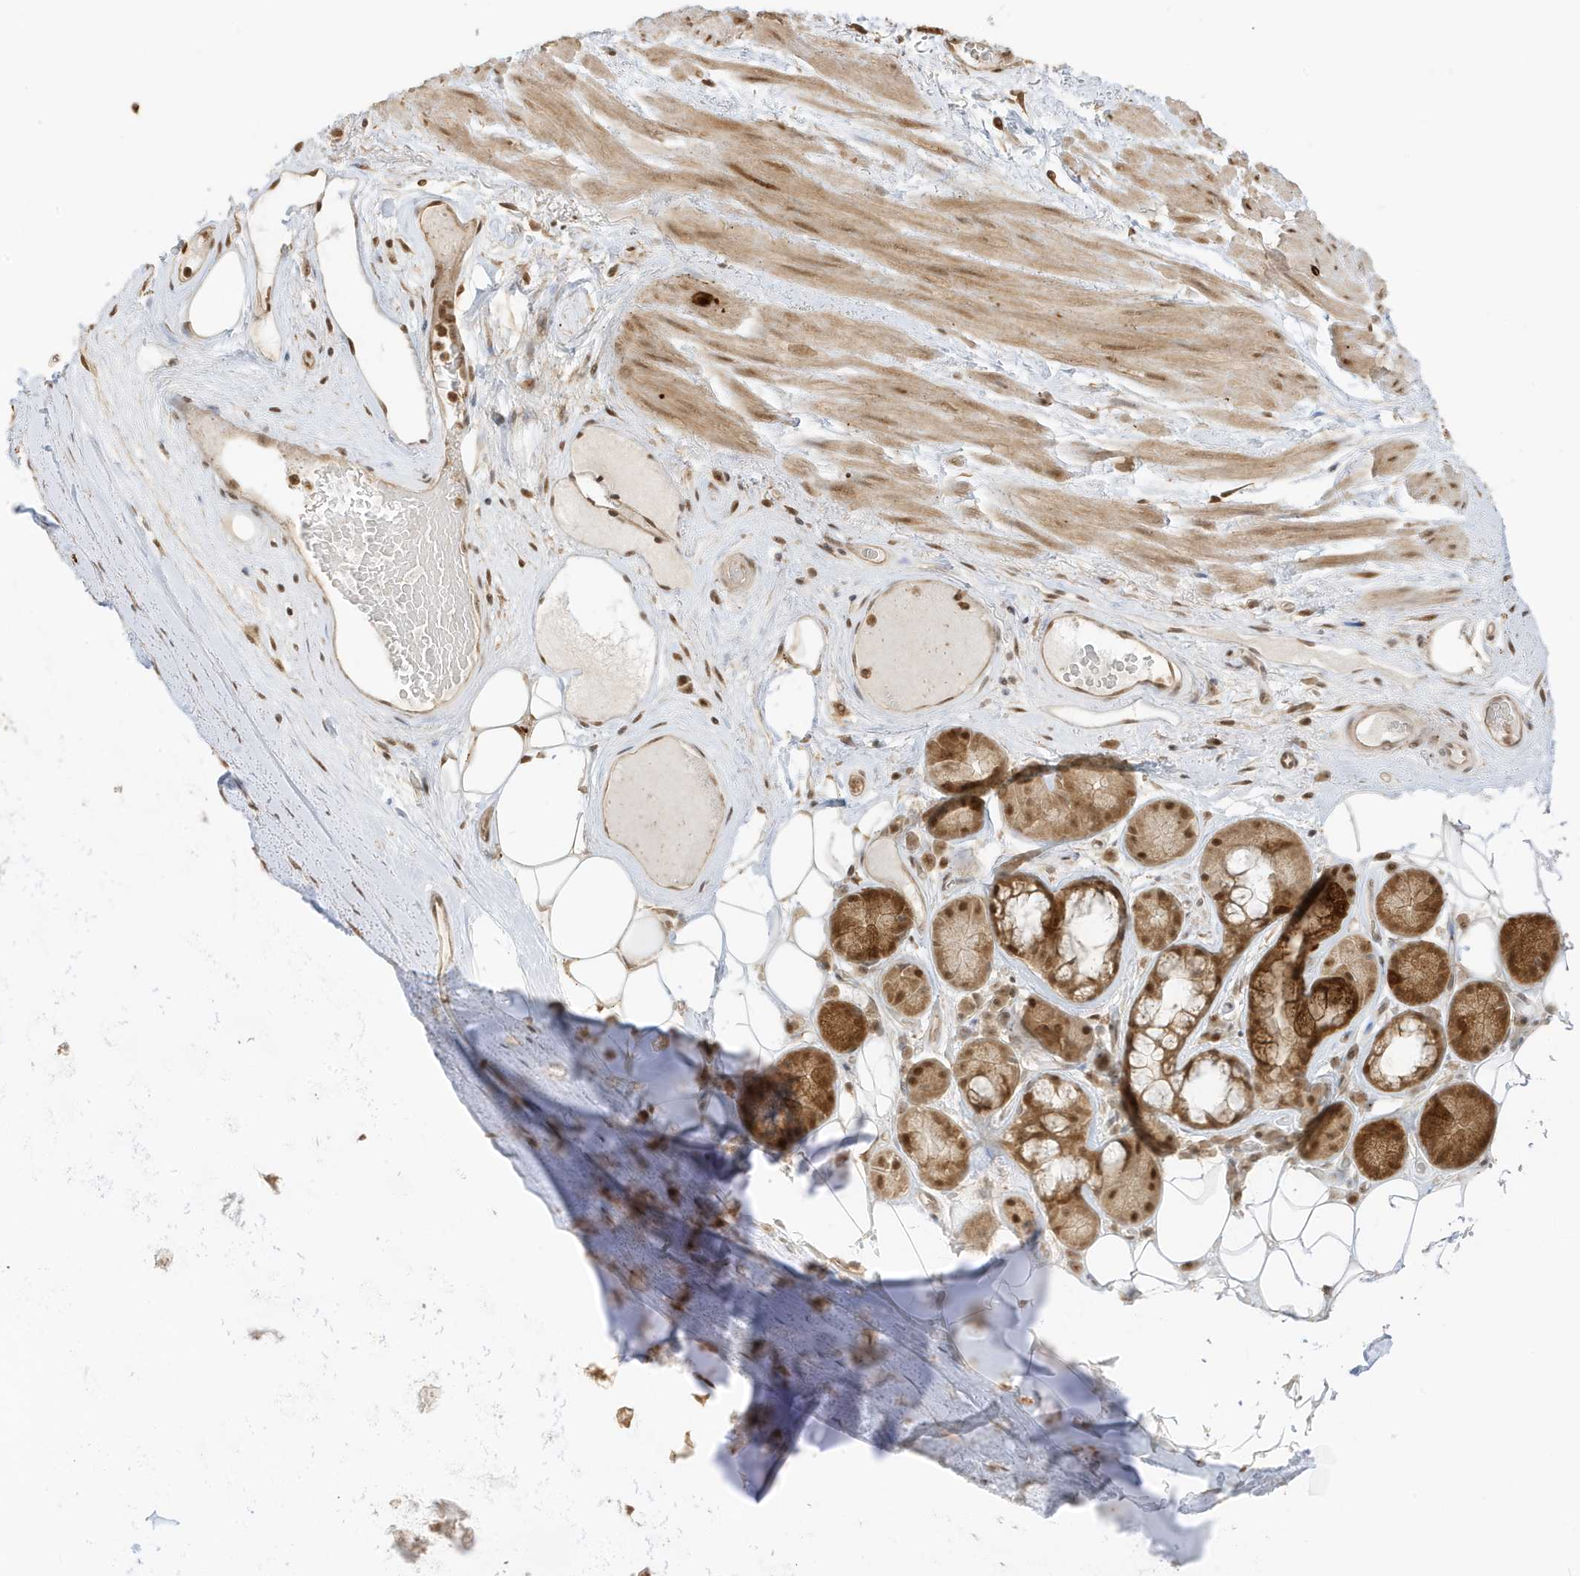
{"staining": {"intensity": "weak", "quantity": "25%-75%", "location": "cytoplasmic/membranous"}, "tissue": "adipose tissue", "cell_type": "Adipocytes", "image_type": "normal", "snomed": [{"axis": "morphology", "description": "Normal tissue, NOS"}, {"axis": "morphology", "description": "Squamous cell carcinoma, NOS"}, {"axis": "topography", "description": "Lymph node"}, {"axis": "topography", "description": "Bronchus"}, {"axis": "topography", "description": "Lung"}], "caption": "A photomicrograph showing weak cytoplasmic/membranous expression in about 25%-75% of adipocytes in unremarkable adipose tissue, as visualized by brown immunohistochemical staining.", "gene": "ZBTB41", "patient": {"sex": "male", "age": 66}}